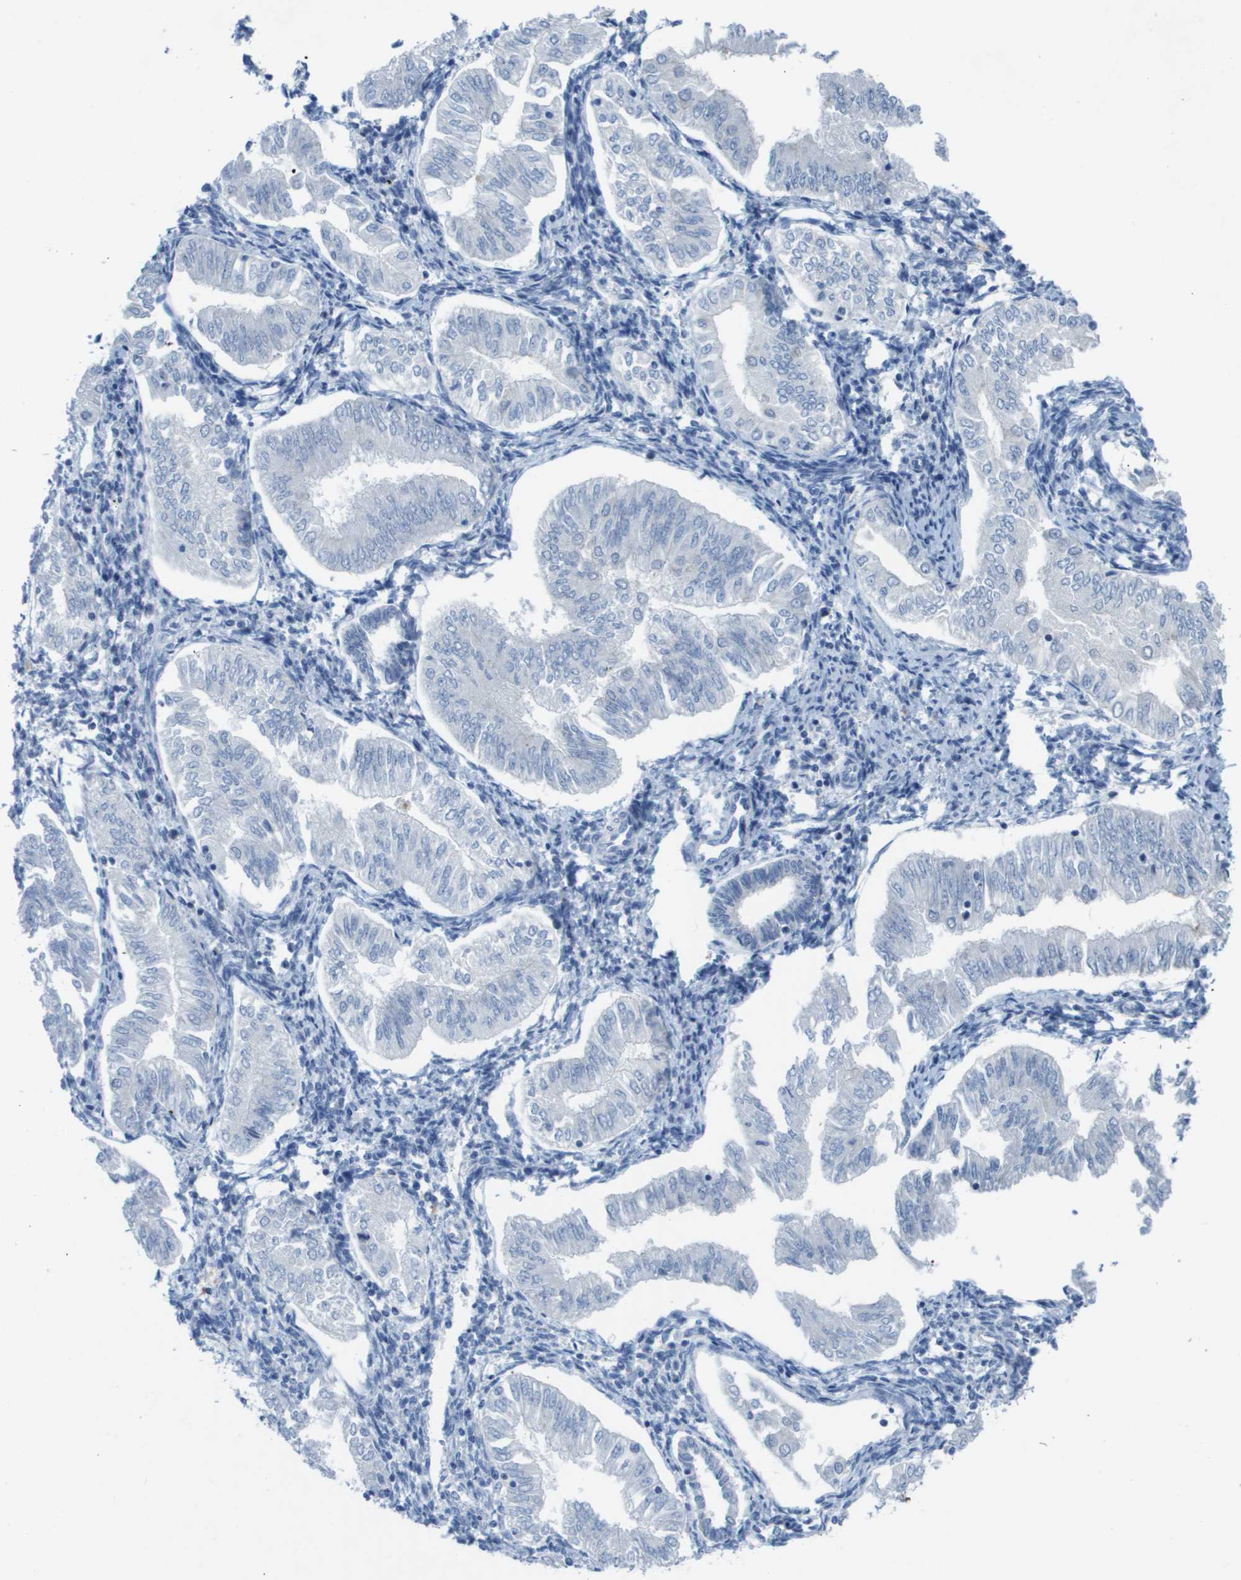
{"staining": {"intensity": "negative", "quantity": "none", "location": "none"}, "tissue": "endometrial cancer", "cell_type": "Tumor cells", "image_type": "cancer", "snomed": [{"axis": "morphology", "description": "Adenocarcinoma, NOS"}, {"axis": "topography", "description": "Endometrium"}], "caption": "Tumor cells are negative for brown protein staining in endometrial cancer (adenocarcinoma). (Stains: DAB immunohistochemistry with hematoxylin counter stain, Microscopy: brightfield microscopy at high magnification).", "gene": "NCS1", "patient": {"sex": "female", "age": 53}}